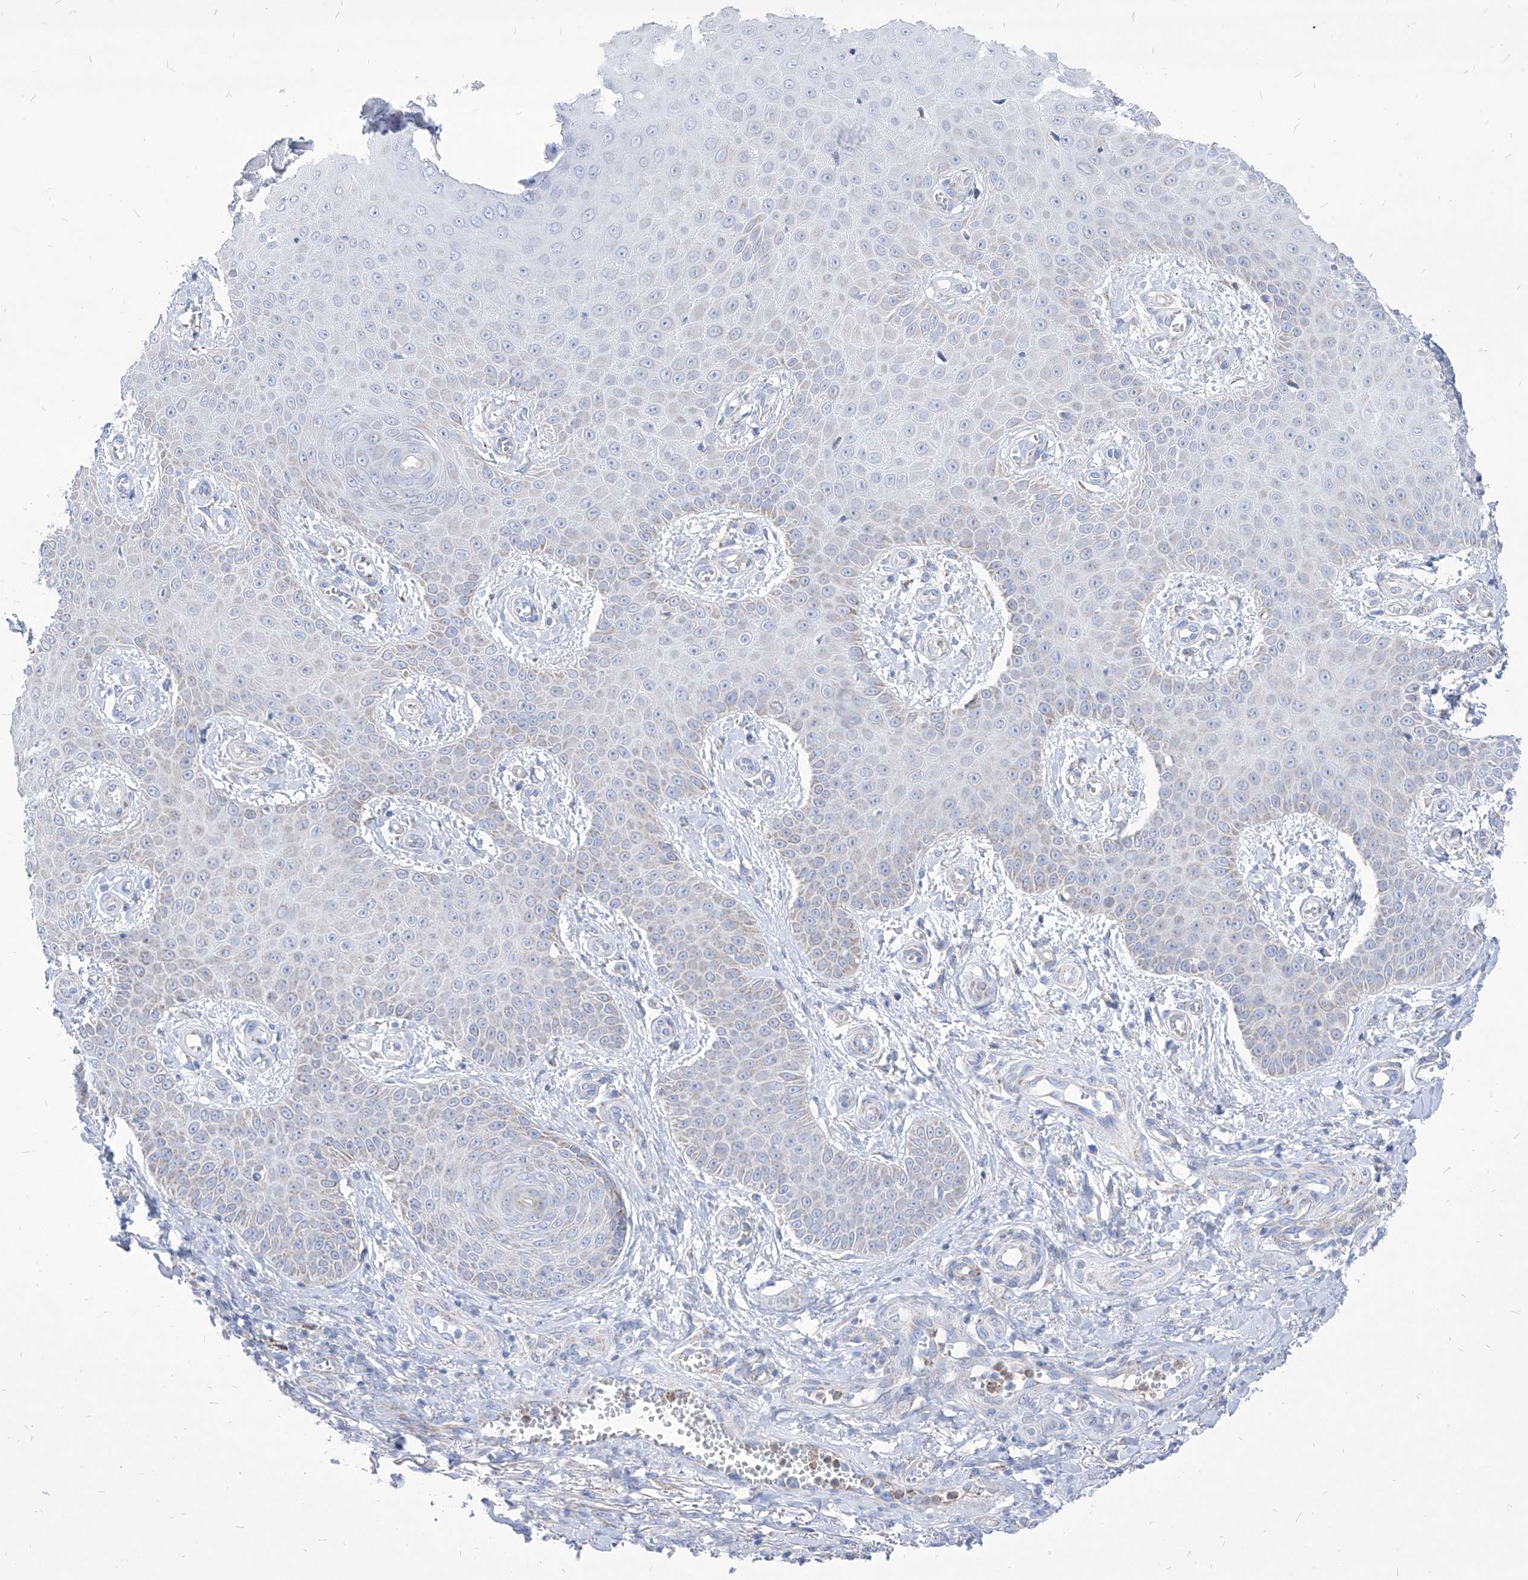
{"staining": {"intensity": "negative", "quantity": "none", "location": "none"}, "tissue": "skin cancer", "cell_type": "Tumor cells", "image_type": "cancer", "snomed": [{"axis": "morphology", "description": "Squamous cell carcinoma, NOS"}, {"axis": "topography", "description": "Skin"}], "caption": "The immunohistochemistry histopathology image has no significant expression in tumor cells of squamous cell carcinoma (skin) tissue.", "gene": "COQ3", "patient": {"sex": "male", "age": 74}}